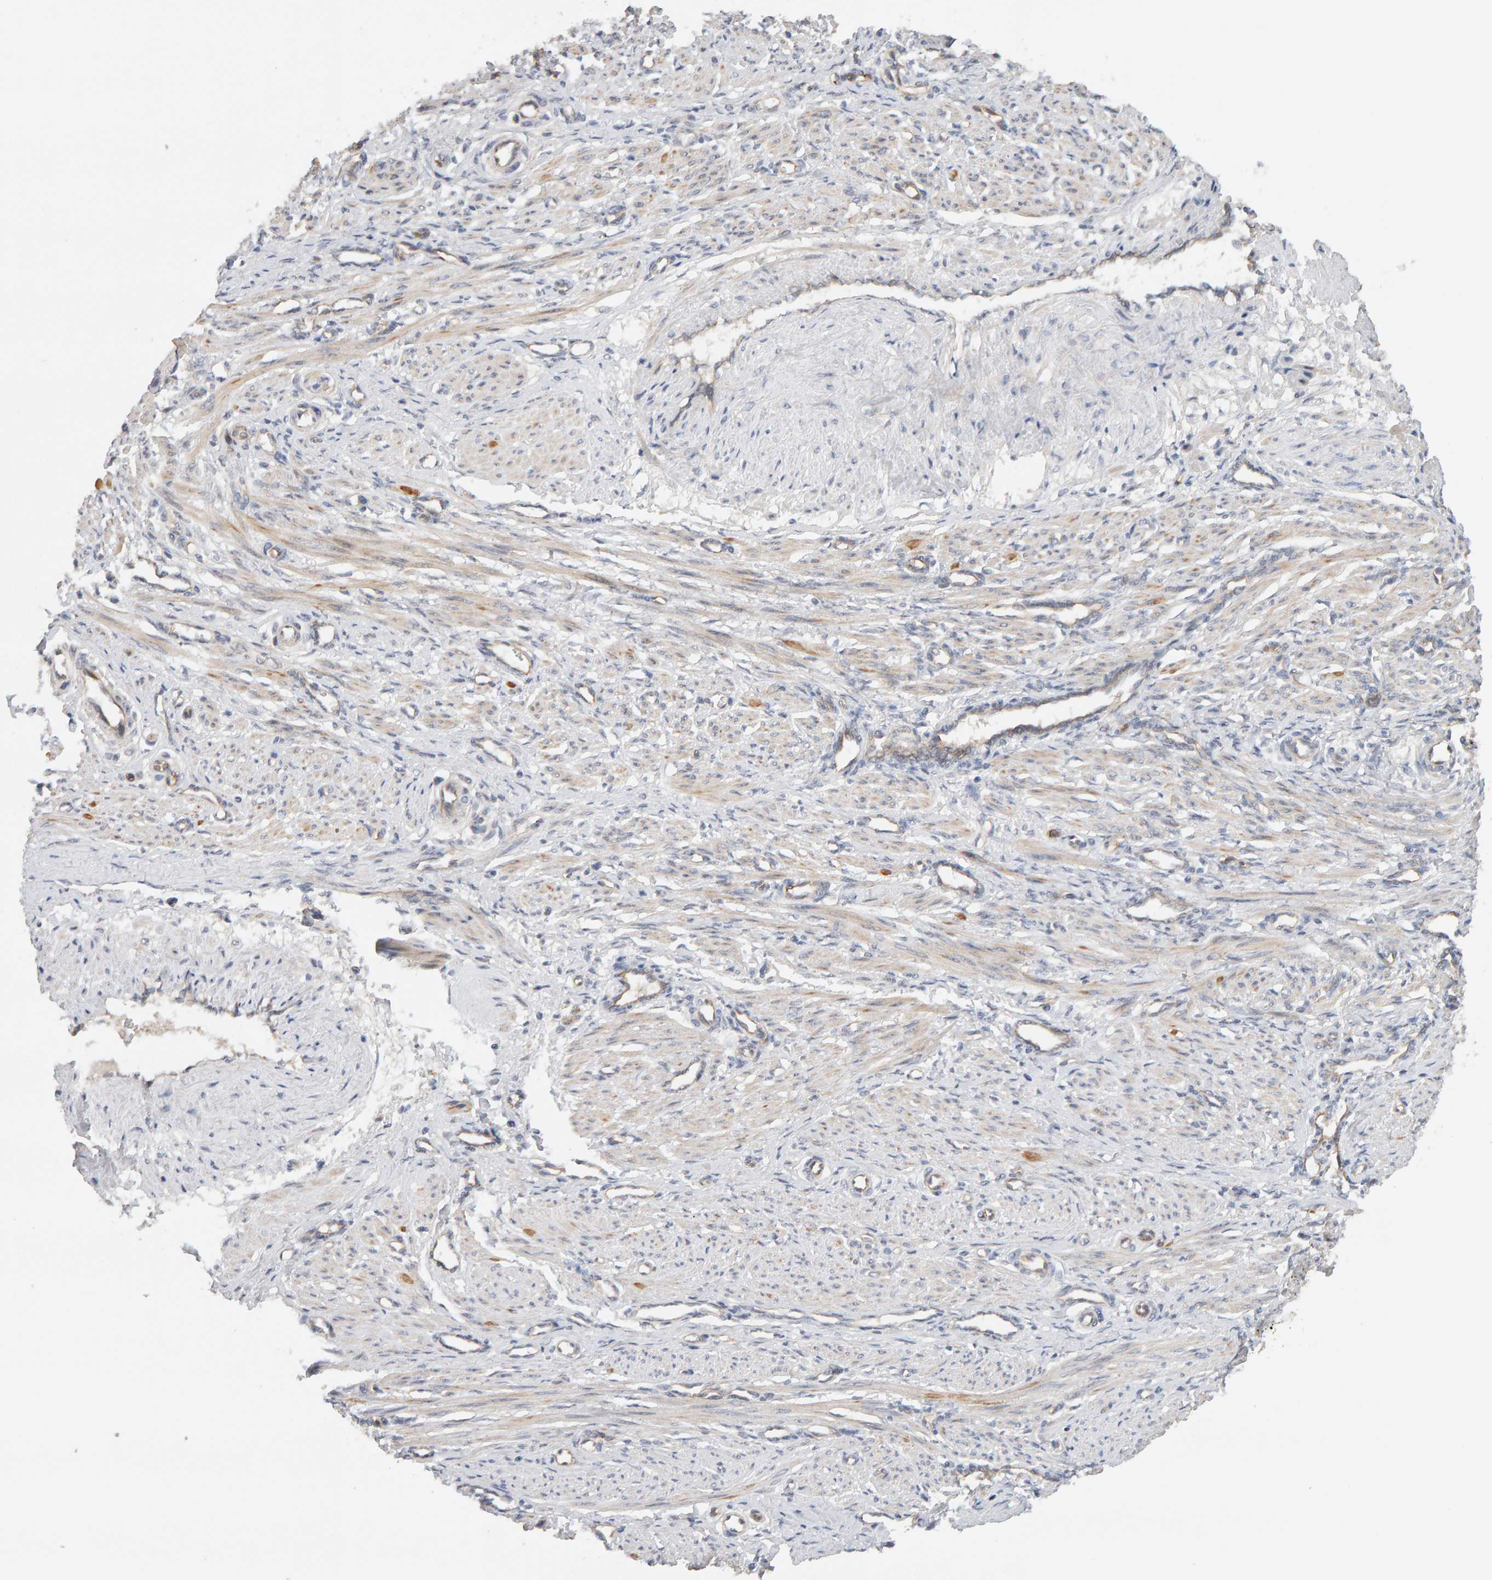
{"staining": {"intensity": "weak", "quantity": "<25%", "location": "cytoplasmic/membranous"}, "tissue": "smooth muscle", "cell_type": "Smooth muscle cells", "image_type": "normal", "snomed": [{"axis": "morphology", "description": "Normal tissue, NOS"}, {"axis": "topography", "description": "Endometrium"}], "caption": "Human smooth muscle stained for a protein using IHC displays no positivity in smooth muscle cells.", "gene": "PPP1R16A", "patient": {"sex": "female", "age": 33}}